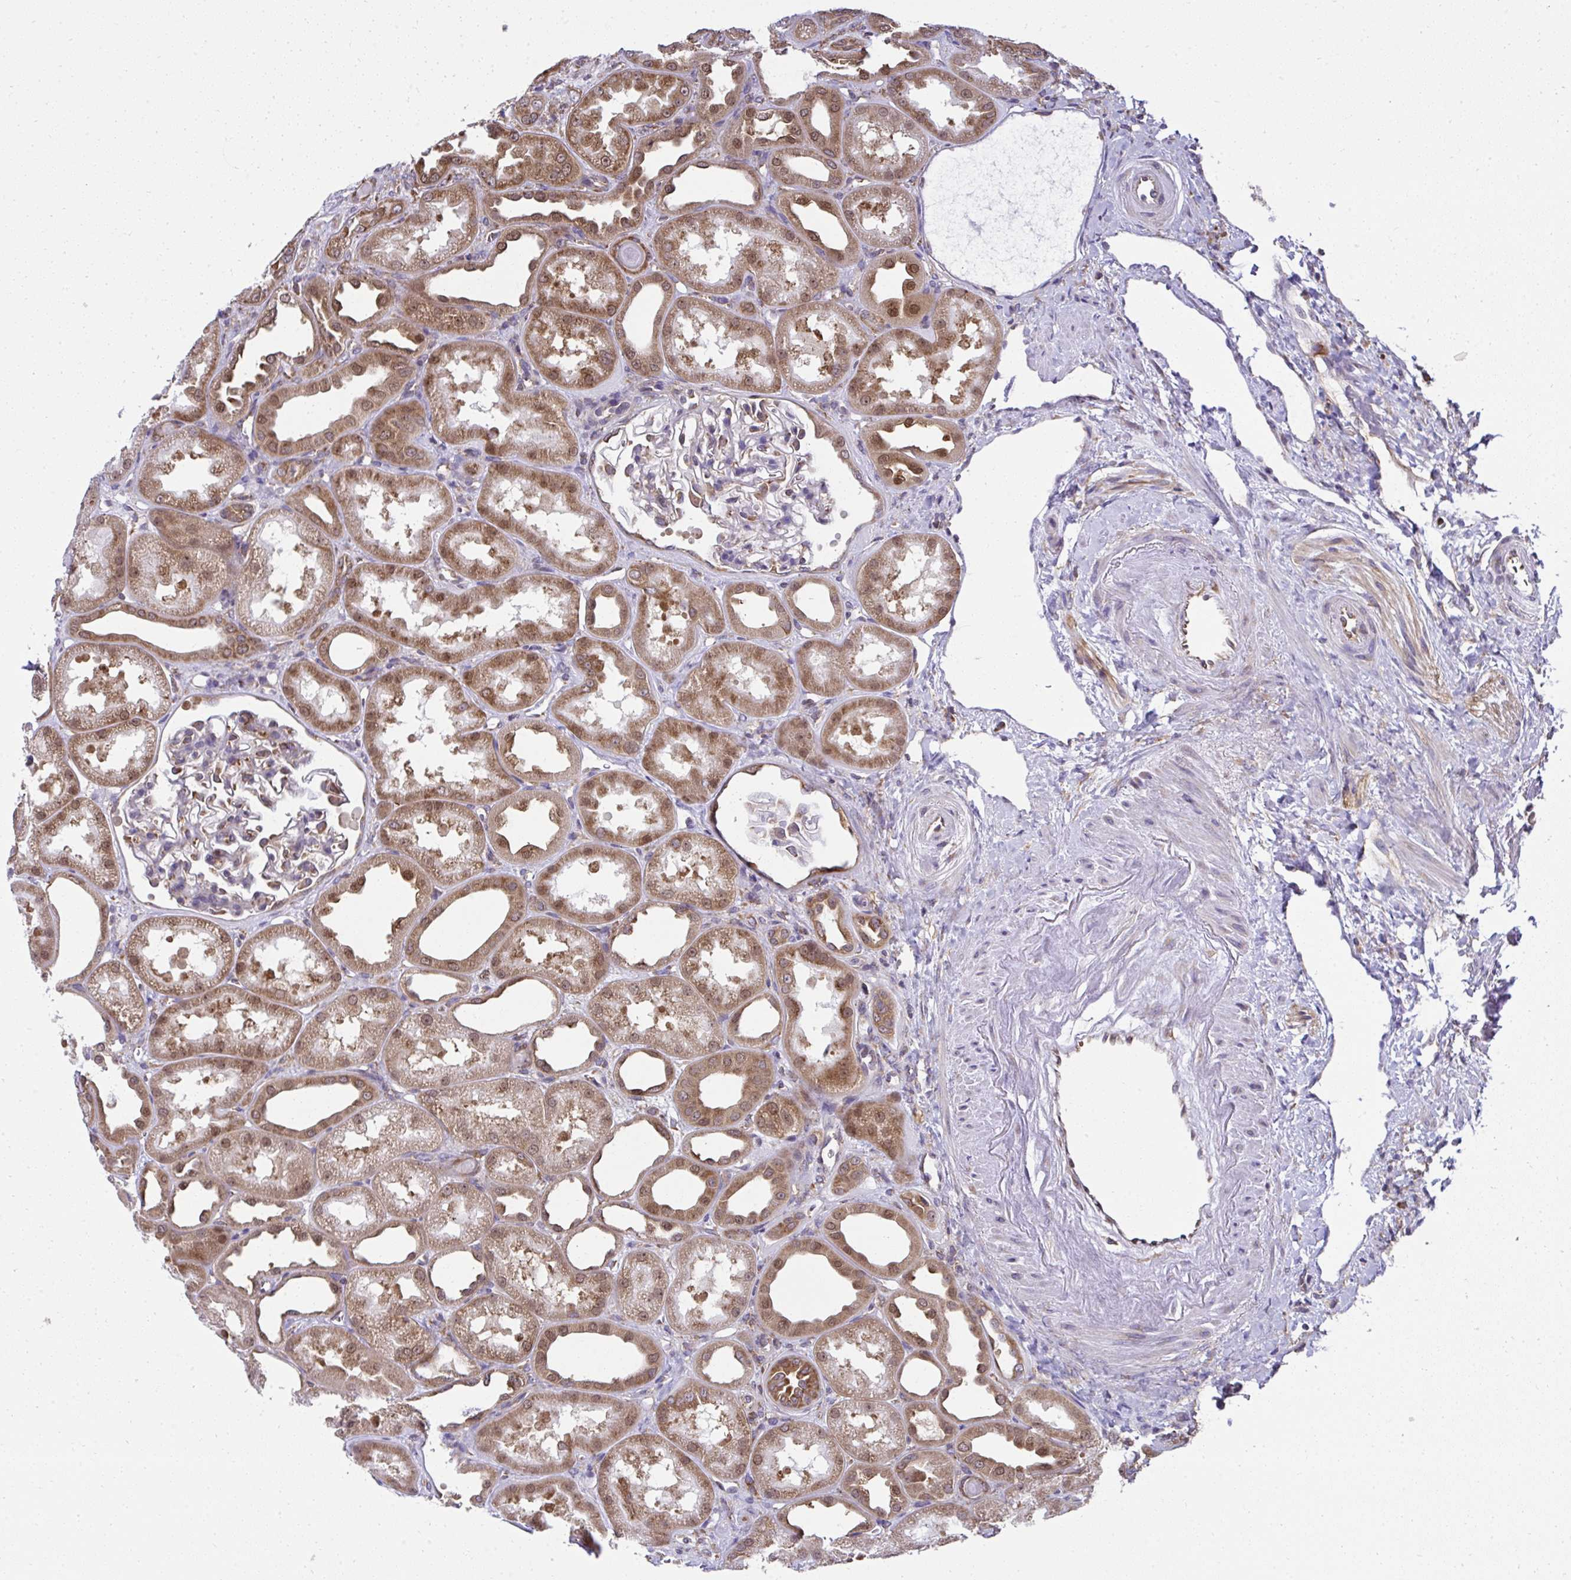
{"staining": {"intensity": "moderate", "quantity": "<25%", "location": "cytoplasmic/membranous"}, "tissue": "kidney", "cell_type": "Cells in glomeruli", "image_type": "normal", "snomed": [{"axis": "morphology", "description": "Normal tissue, NOS"}, {"axis": "topography", "description": "Kidney"}], "caption": "Benign kidney was stained to show a protein in brown. There is low levels of moderate cytoplasmic/membranous expression in about <25% of cells in glomeruli. Using DAB (brown) and hematoxylin (blue) stains, captured at high magnification using brightfield microscopy.", "gene": "RPS7", "patient": {"sex": "male", "age": 61}}